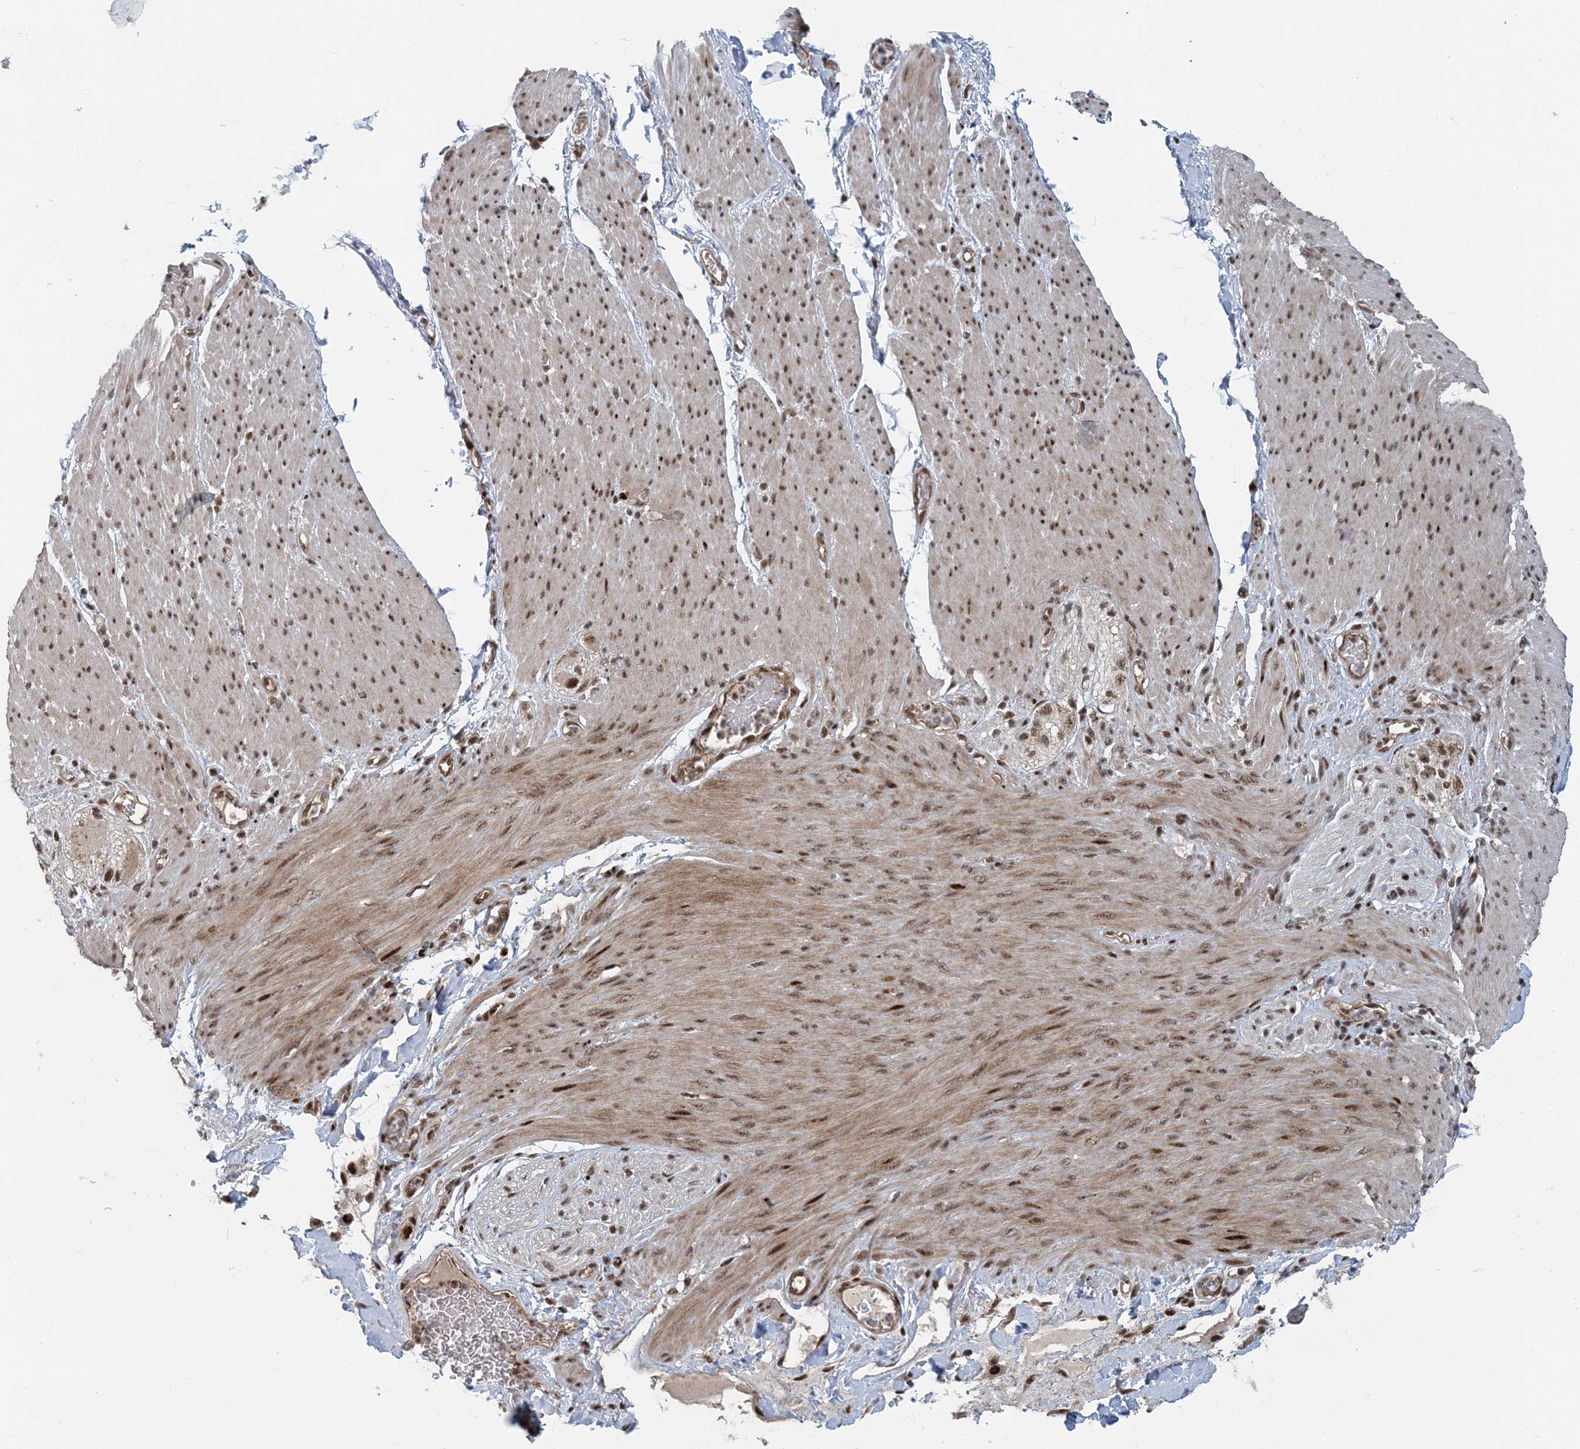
{"staining": {"intensity": "moderate", "quantity": ">75%", "location": "nuclear"}, "tissue": "adipose tissue", "cell_type": "Adipocytes", "image_type": "normal", "snomed": [{"axis": "morphology", "description": "Normal tissue, NOS"}, {"axis": "topography", "description": "Colon"}, {"axis": "topography", "description": "Peripheral nerve tissue"}], "caption": "This micrograph shows immunohistochemistry (IHC) staining of normal human adipose tissue, with medium moderate nuclear expression in approximately >75% of adipocytes.", "gene": "CWC22", "patient": {"sex": "female", "age": 61}}